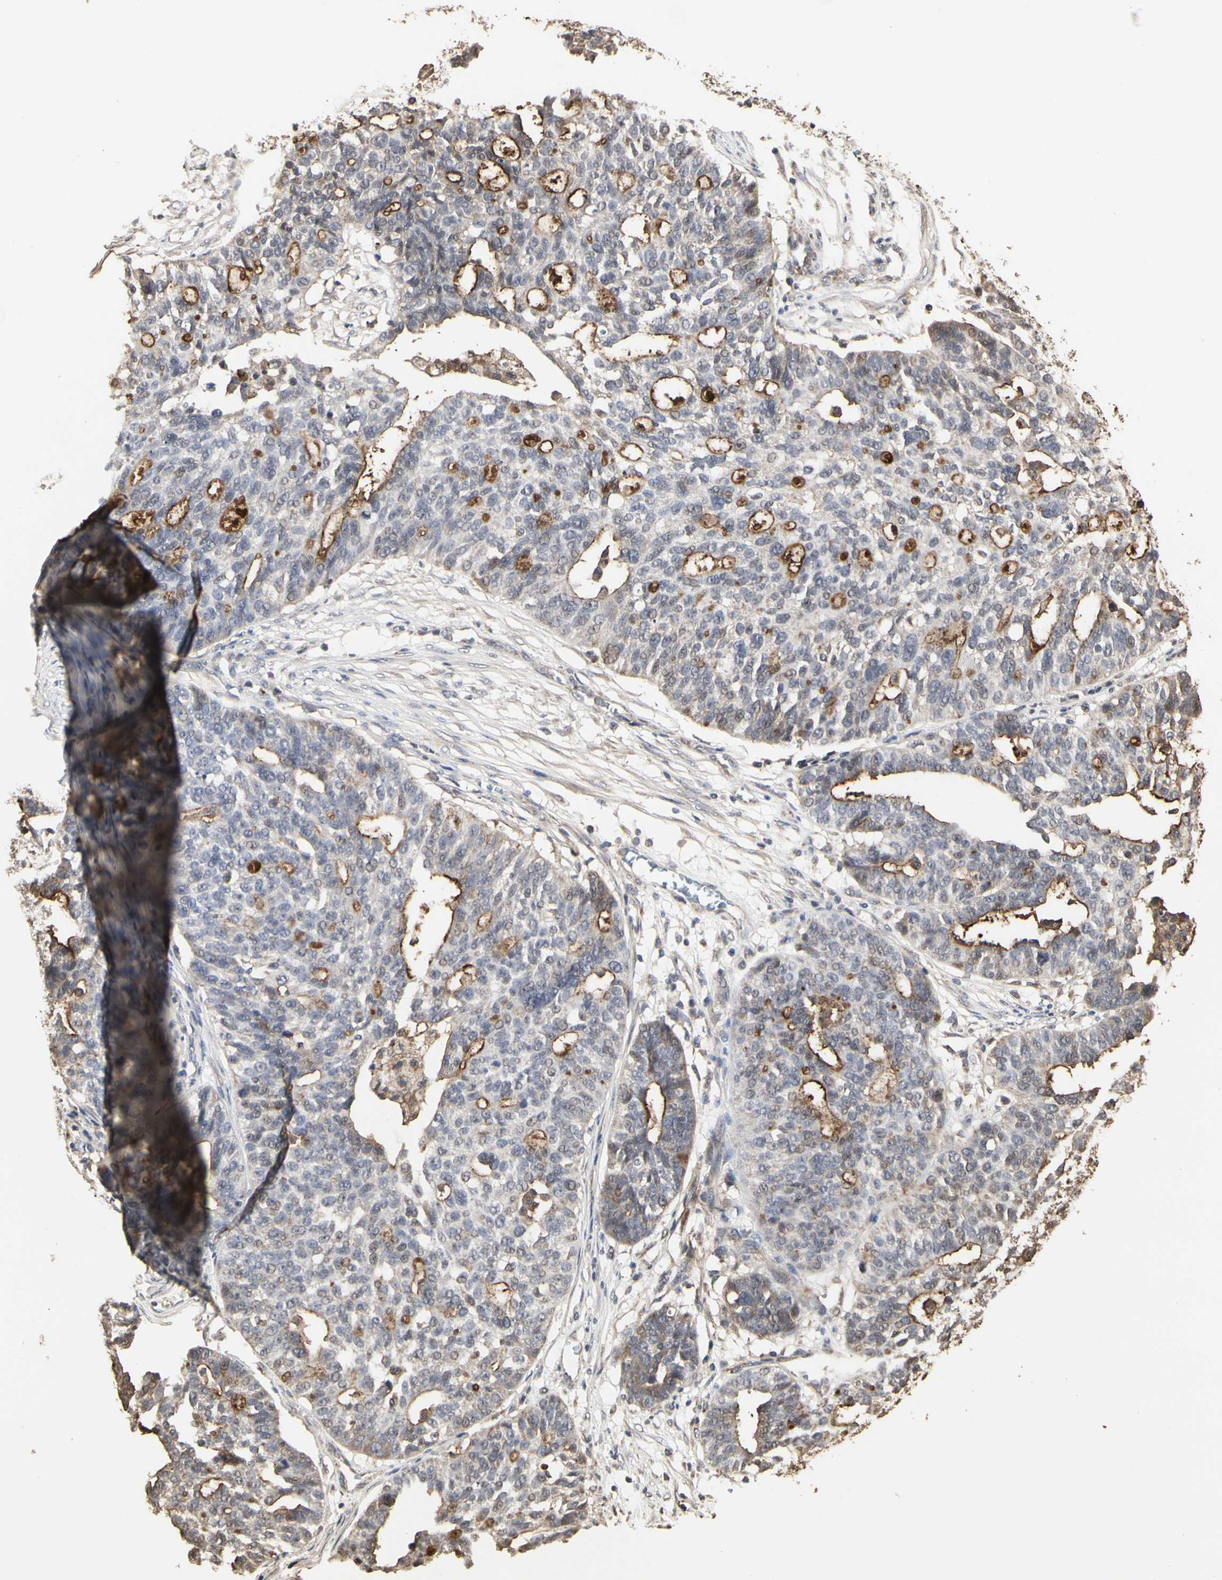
{"staining": {"intensity": "strong", "quantity": "25%-75%", "location": "cytoplasmic/membranous"}, "tissue": "ovarian cancer", "cell_type": "Tumor cells", "image_type": "cancer", "snomed": [{"axis": "morphology", "description": "Cystadenocarcinoma, serous, NOS"}, {"axis": "topography", "description": "Ovary"}], "caption": "A high amount of strong cytoplasmic/membranous staining is present in approximately 25%-75% of tumor cells in ovarian cancer (serous cystadenocarcinoma) tissue.", "gene": "TAOK1", "patient": {"sex": "female", "age": 59}}